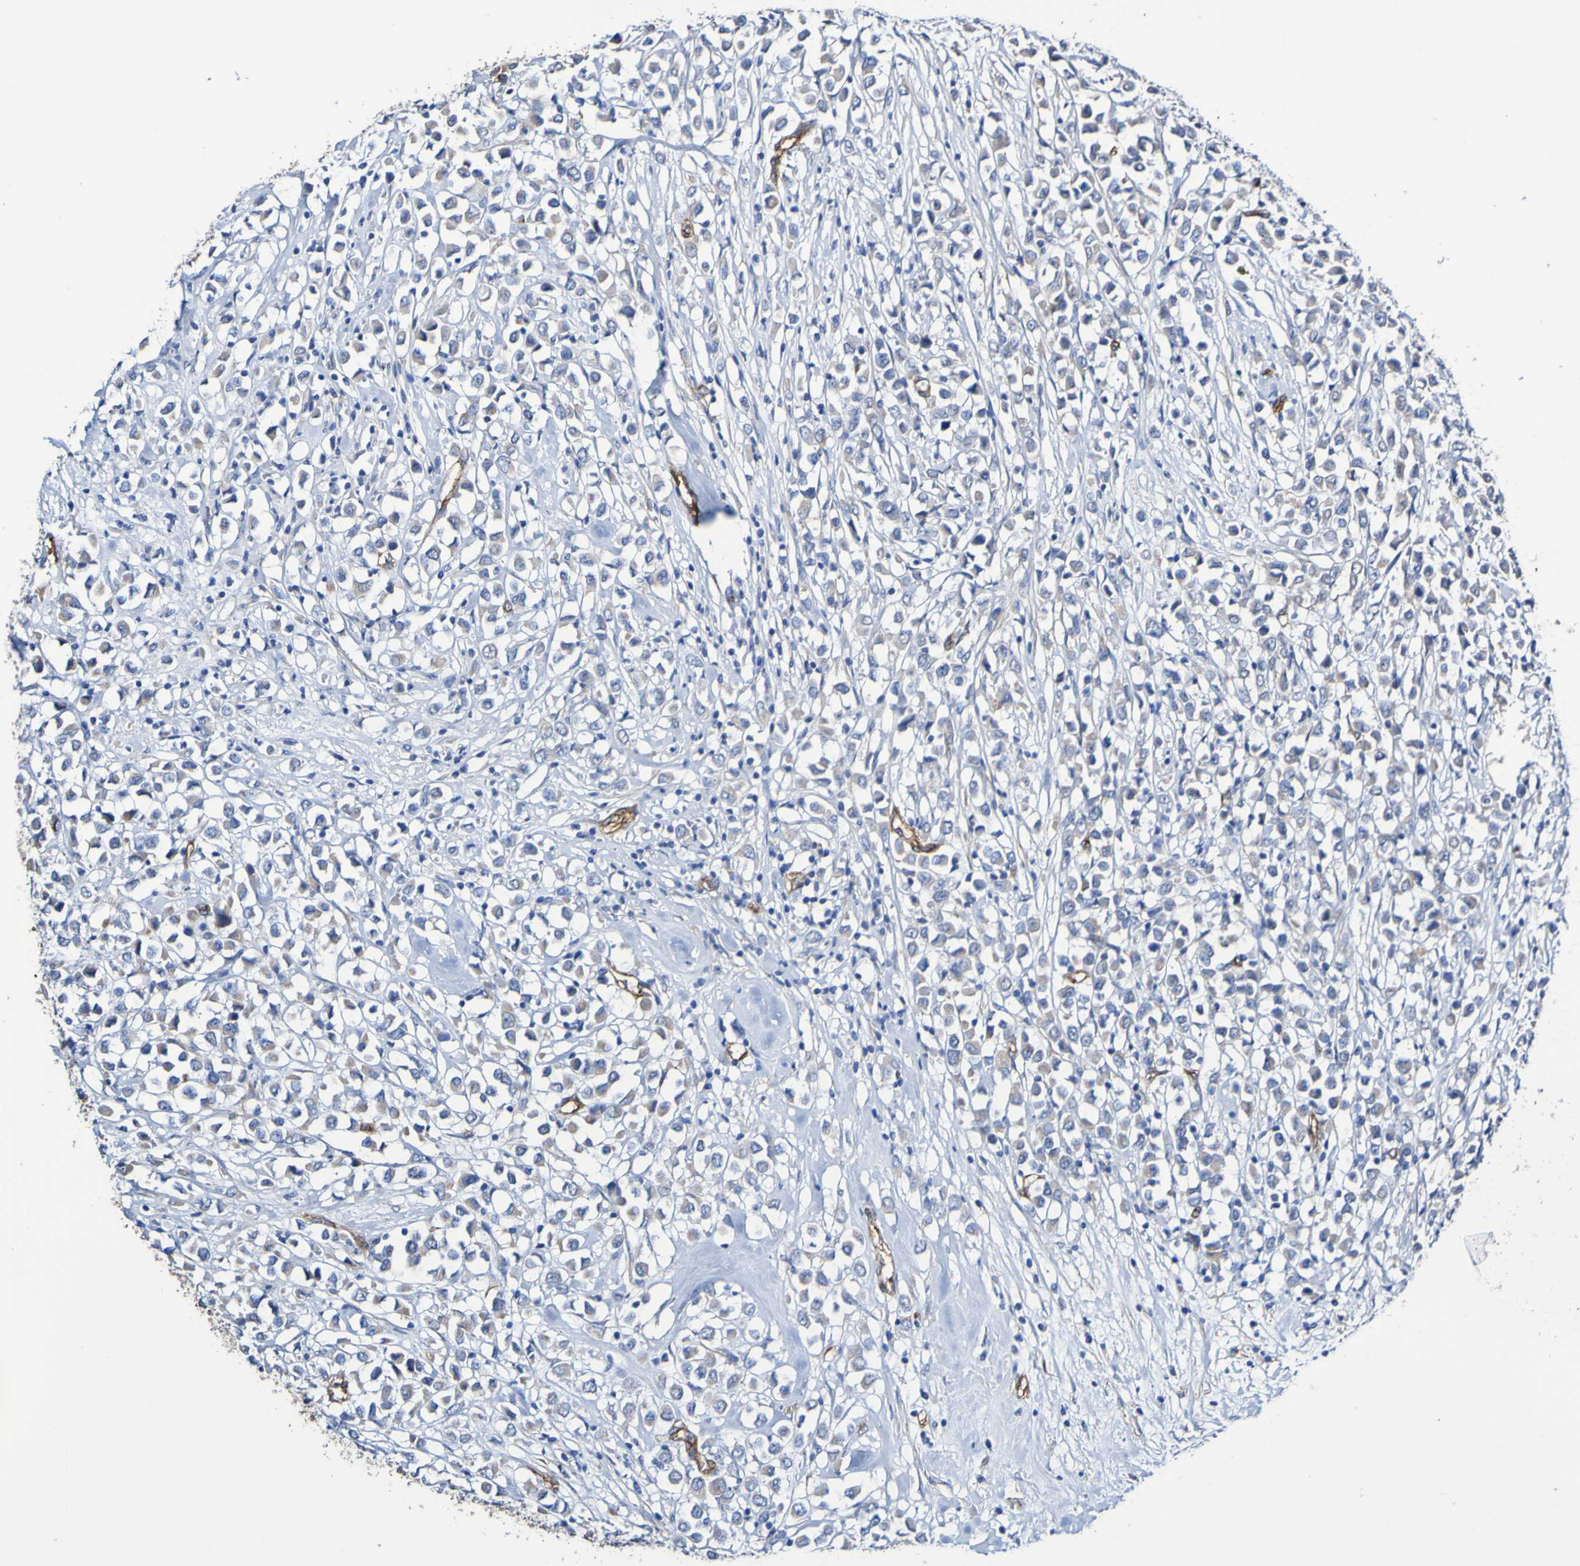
{"staining": {"intensity": "weak", "quantity": "<25%", "location": "cytoplasmic/membranous"}, "tissue": "breast cancer", "cell_type": "Tumor cells", "image_type": "cancer", "snomed": [{"axis": "morphology", "description": "Duct carcinoma"}, {"axis": "topography", "description": "Breast"}], "caption": "DAB immunohistochemical staining of invasive ductal carcinoma (breast) reveals no significant expression in tumor cells.", "gene": "ELMOD3", "patient": {"sex": "female", "age": 61}}